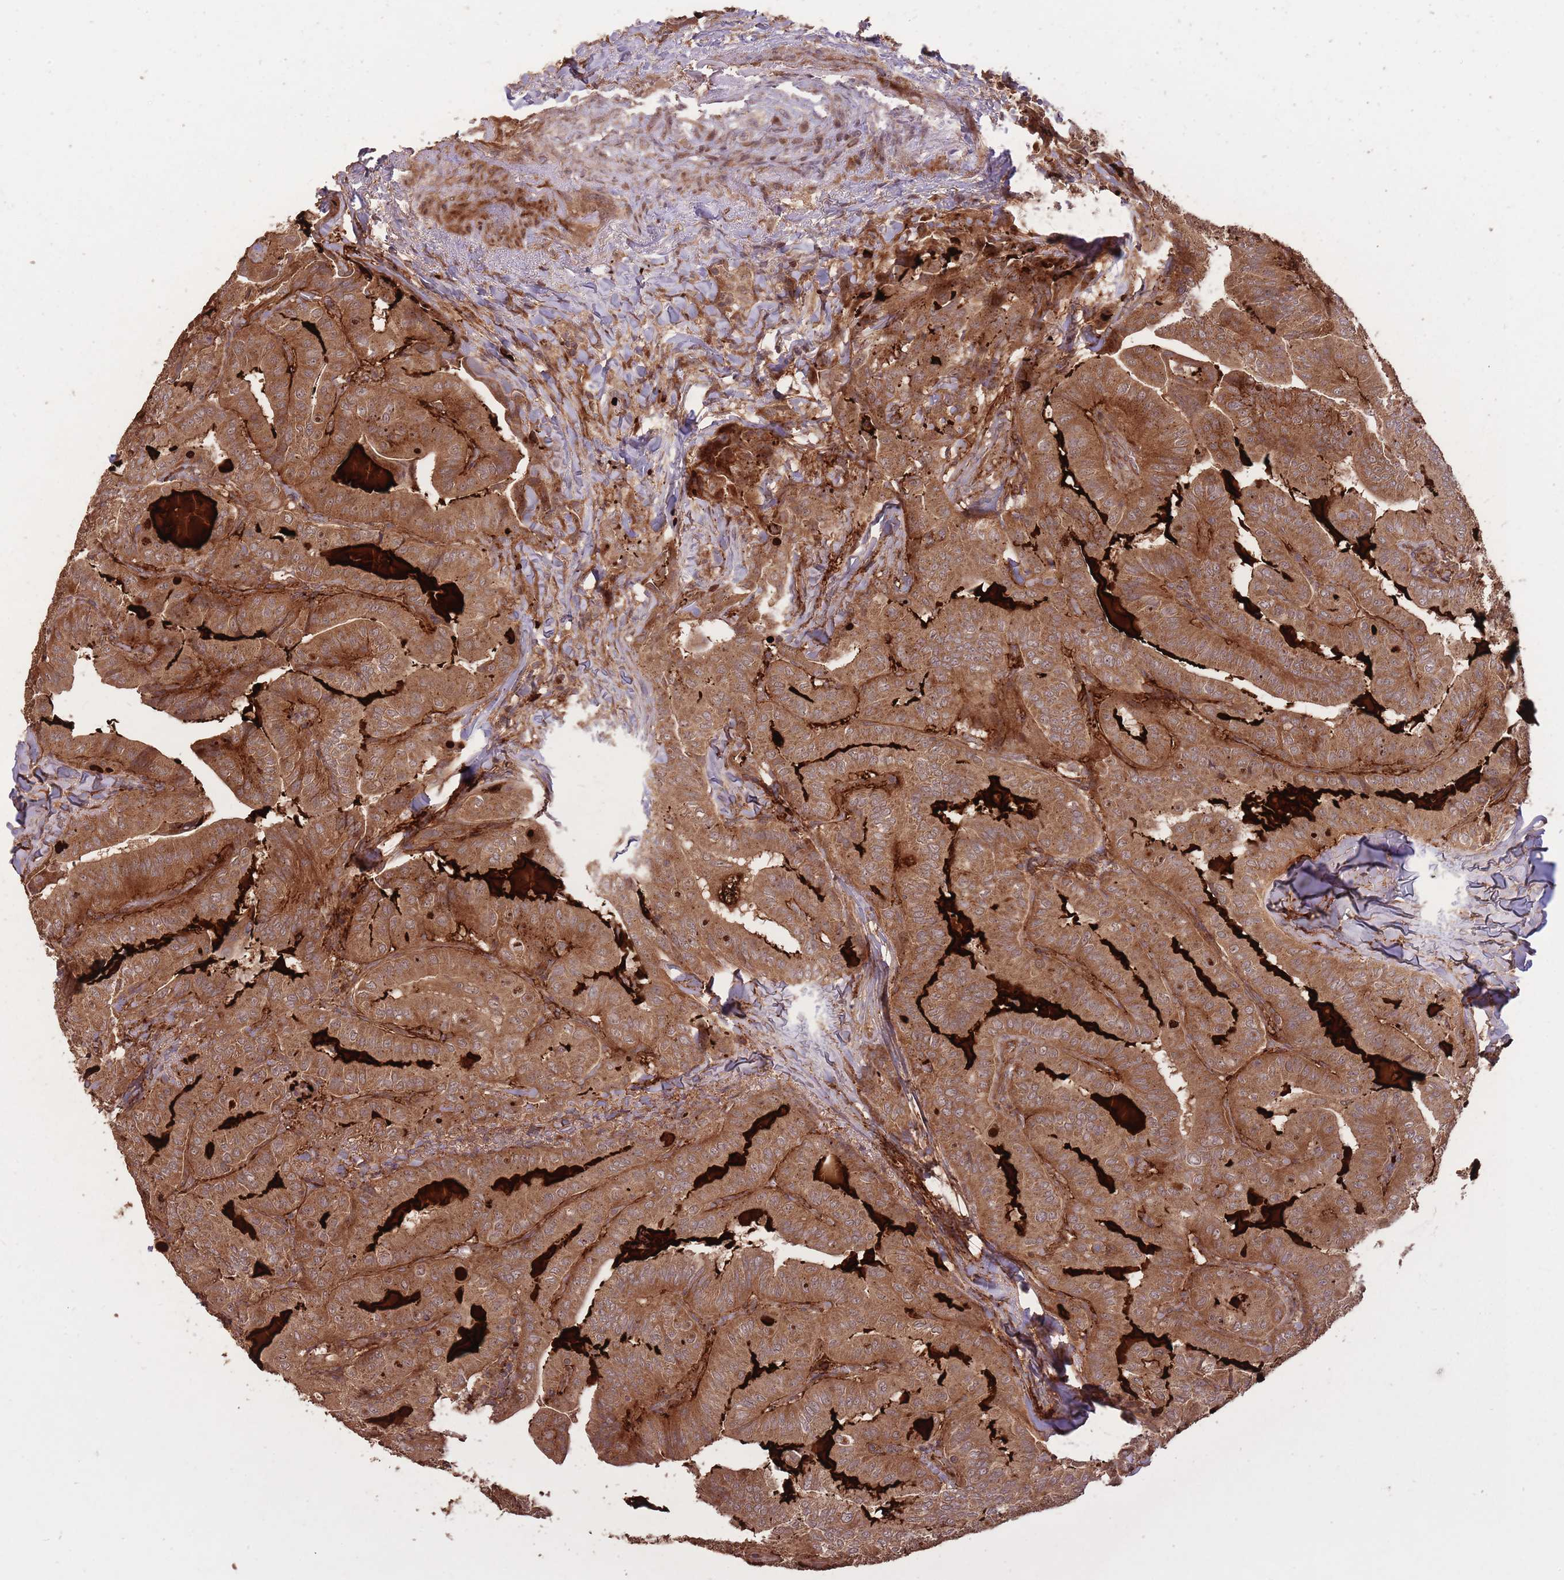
{"staining": {"intensity": "moderate", "quantity": ">75%", "location": "cytoplasmic/membranous"}, "tissue": "thyroid cancer", "cell_type": "Tumor cells", "image_type": "cancer", "snomed": [{"axis": "morphology", "description": "Papillary adenocarcinoma, NOS"}, {"axis": "topography", "description": "Thyroid gland"}], "caption": "Protein staining demonstrates moderate cytoplasmic/membranous expression in approximately >75% of tumor cells in thyroid papillary adenocarcinoma.", "gene": "ERBB3", "patient": {"sex": "female", "age": 68}}